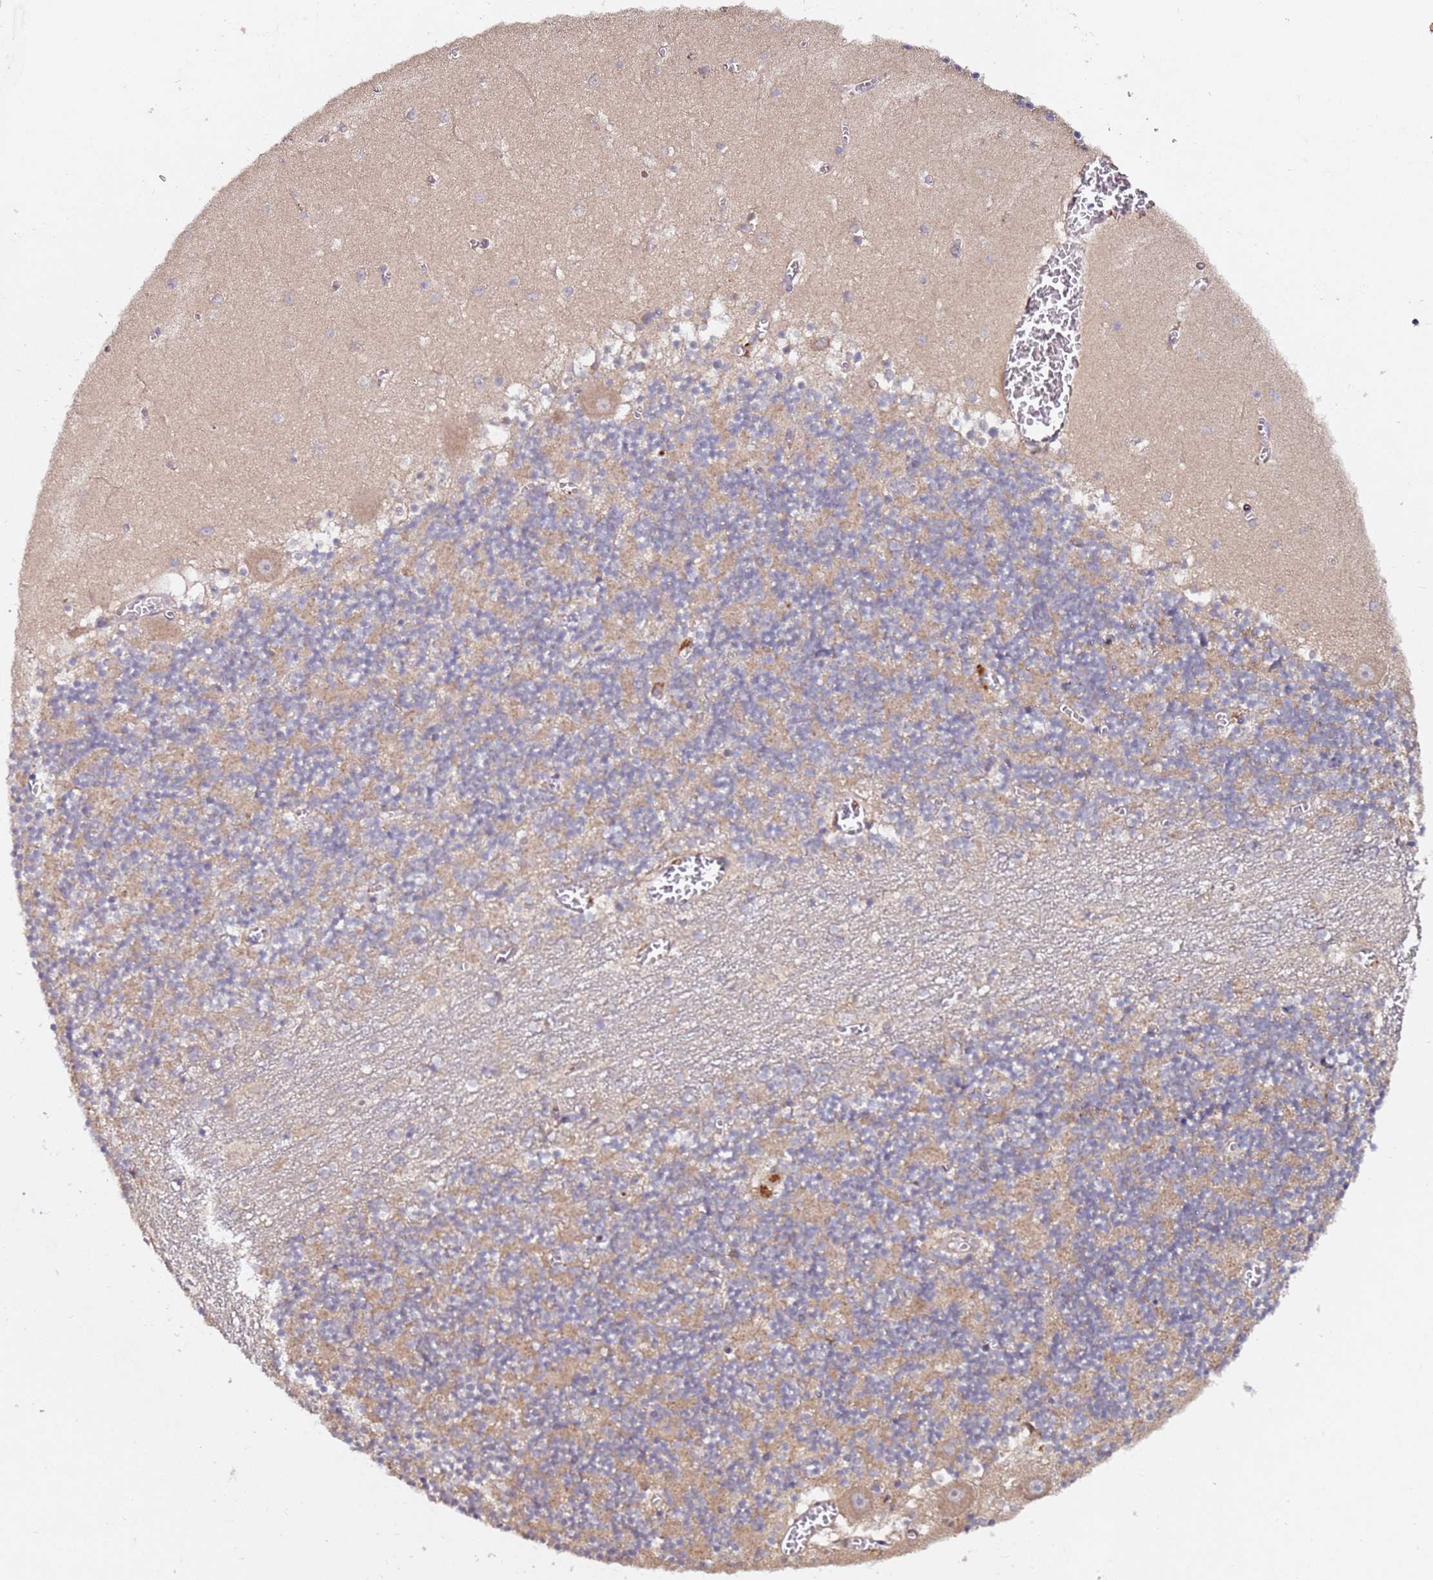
{"staining": {"intensity": "moderate", "quantity": "25%-75%", "location": "cytoplasmic/membranous"}, "tissue": "cerebellum", "cell_type": "Cells in granular layer", "image_type": "normal", "snomed": [{"axis": "morphology", "description": "Normal tissue, NOS"}, {"axis": "topography", "description": "Cerebellum"}], "caption": "This is a micrograph of immunohistochemistry (IHC) staining of benign cerebellum, which shows moderate expression in the cytoplasmic/membranous of cells in granular layer.", "gene": "ALG11", "patient": {"sex": "female", "age": 28}}